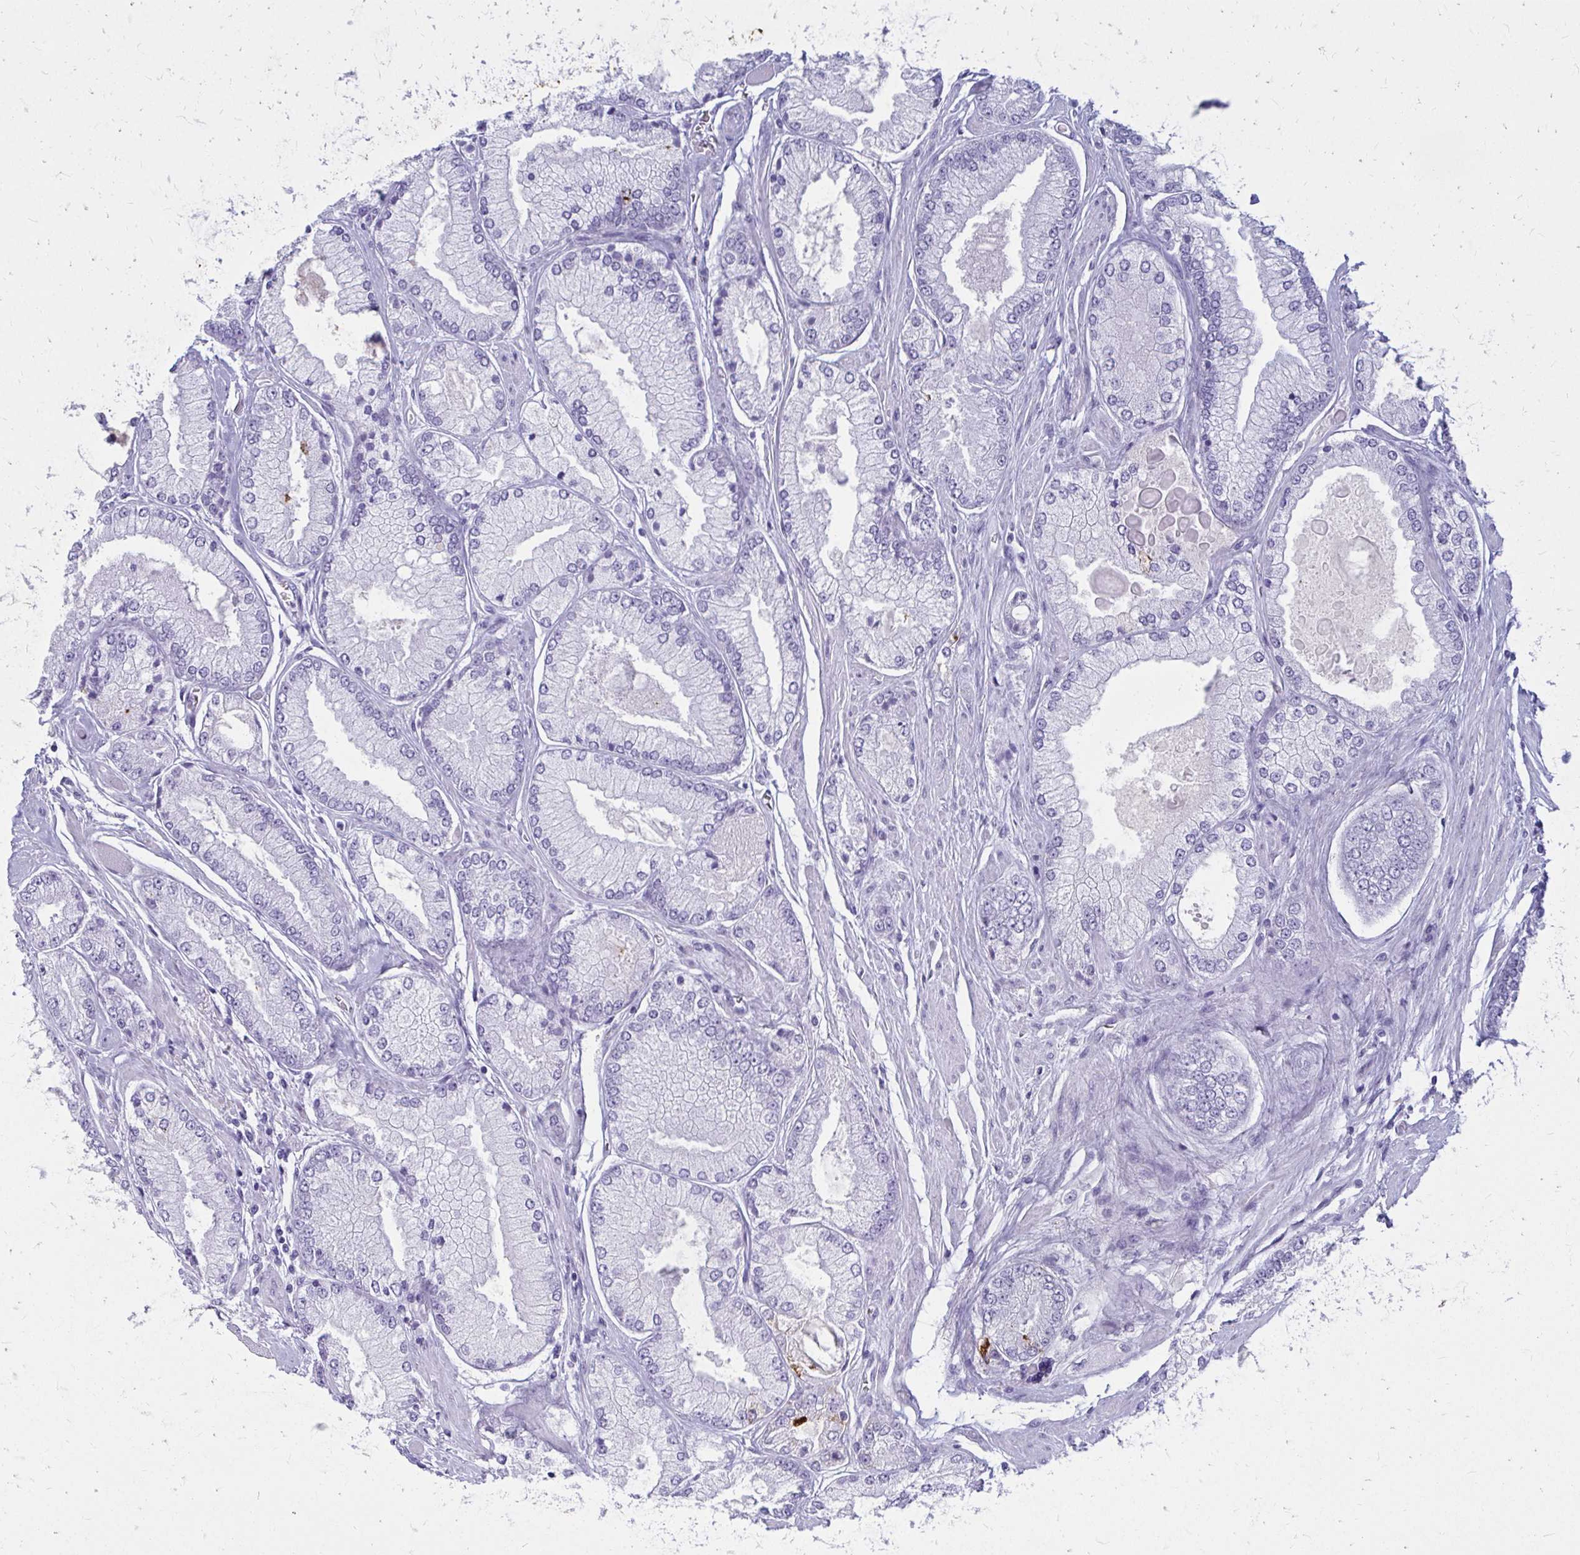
{"staining": {"intensity": "negative", "quantity": "none", "location": "none"}, "tissue": "prostate cancer", "cell_type": "Tumor cells", "image_type": "cancer", "snomed": [{"axis": "morphology", "description": "Adenocarcinoma, Low grade"}, {"axis": "topography", "description": "Prostate"}], "caption": "The immunohistochemistry image has no significant expression in tumor cells of adenocarcinoma (low-grade) (prostate) tissue. (DAB (3,3'-diaminobenzidine) immunohistochemistry (IHC) with hematoxylin counter stain).", "gene": "OR10R2", "patient": {"sex": "male", "age": 67}}